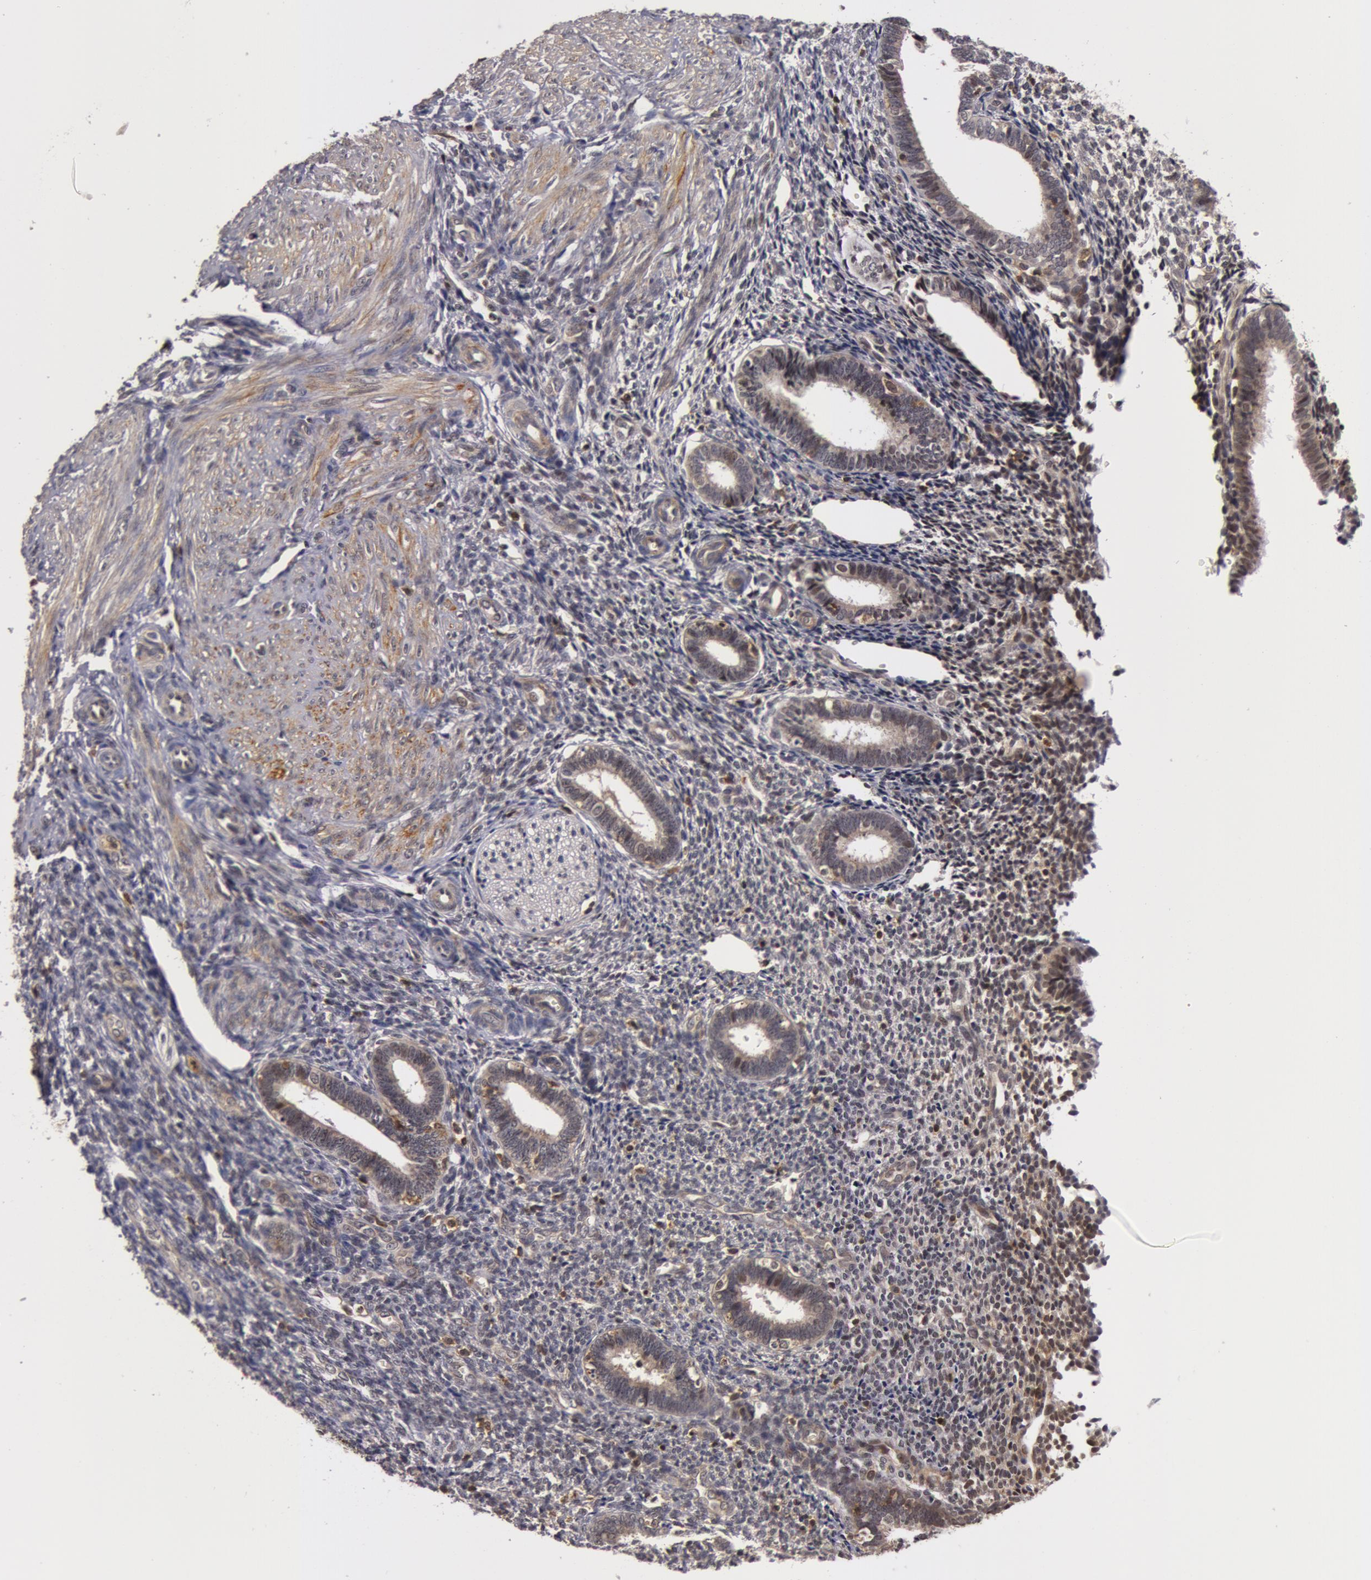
{"staining": {"intensity": "weak", "quantity": "<25%", "location": "cytoplasmic/membranous,nuclear"}, "tissue": "endometrium", "cell_type": "Cells in endometrial stroma", "image_type": "normal", "snomed": [{"axis": "morphology", "description": "Normal tissue, NOS"}, {"axis": "topography", "description": "Endometrium"}], "caption": "A high-resolution micrograph shows IHC staining of unremarkable endometrium, which demonstrates no significant staining in cells in endometrial stroma.", "gene": "ZNF350", "patient": {"sex": "female", "age": 27}}